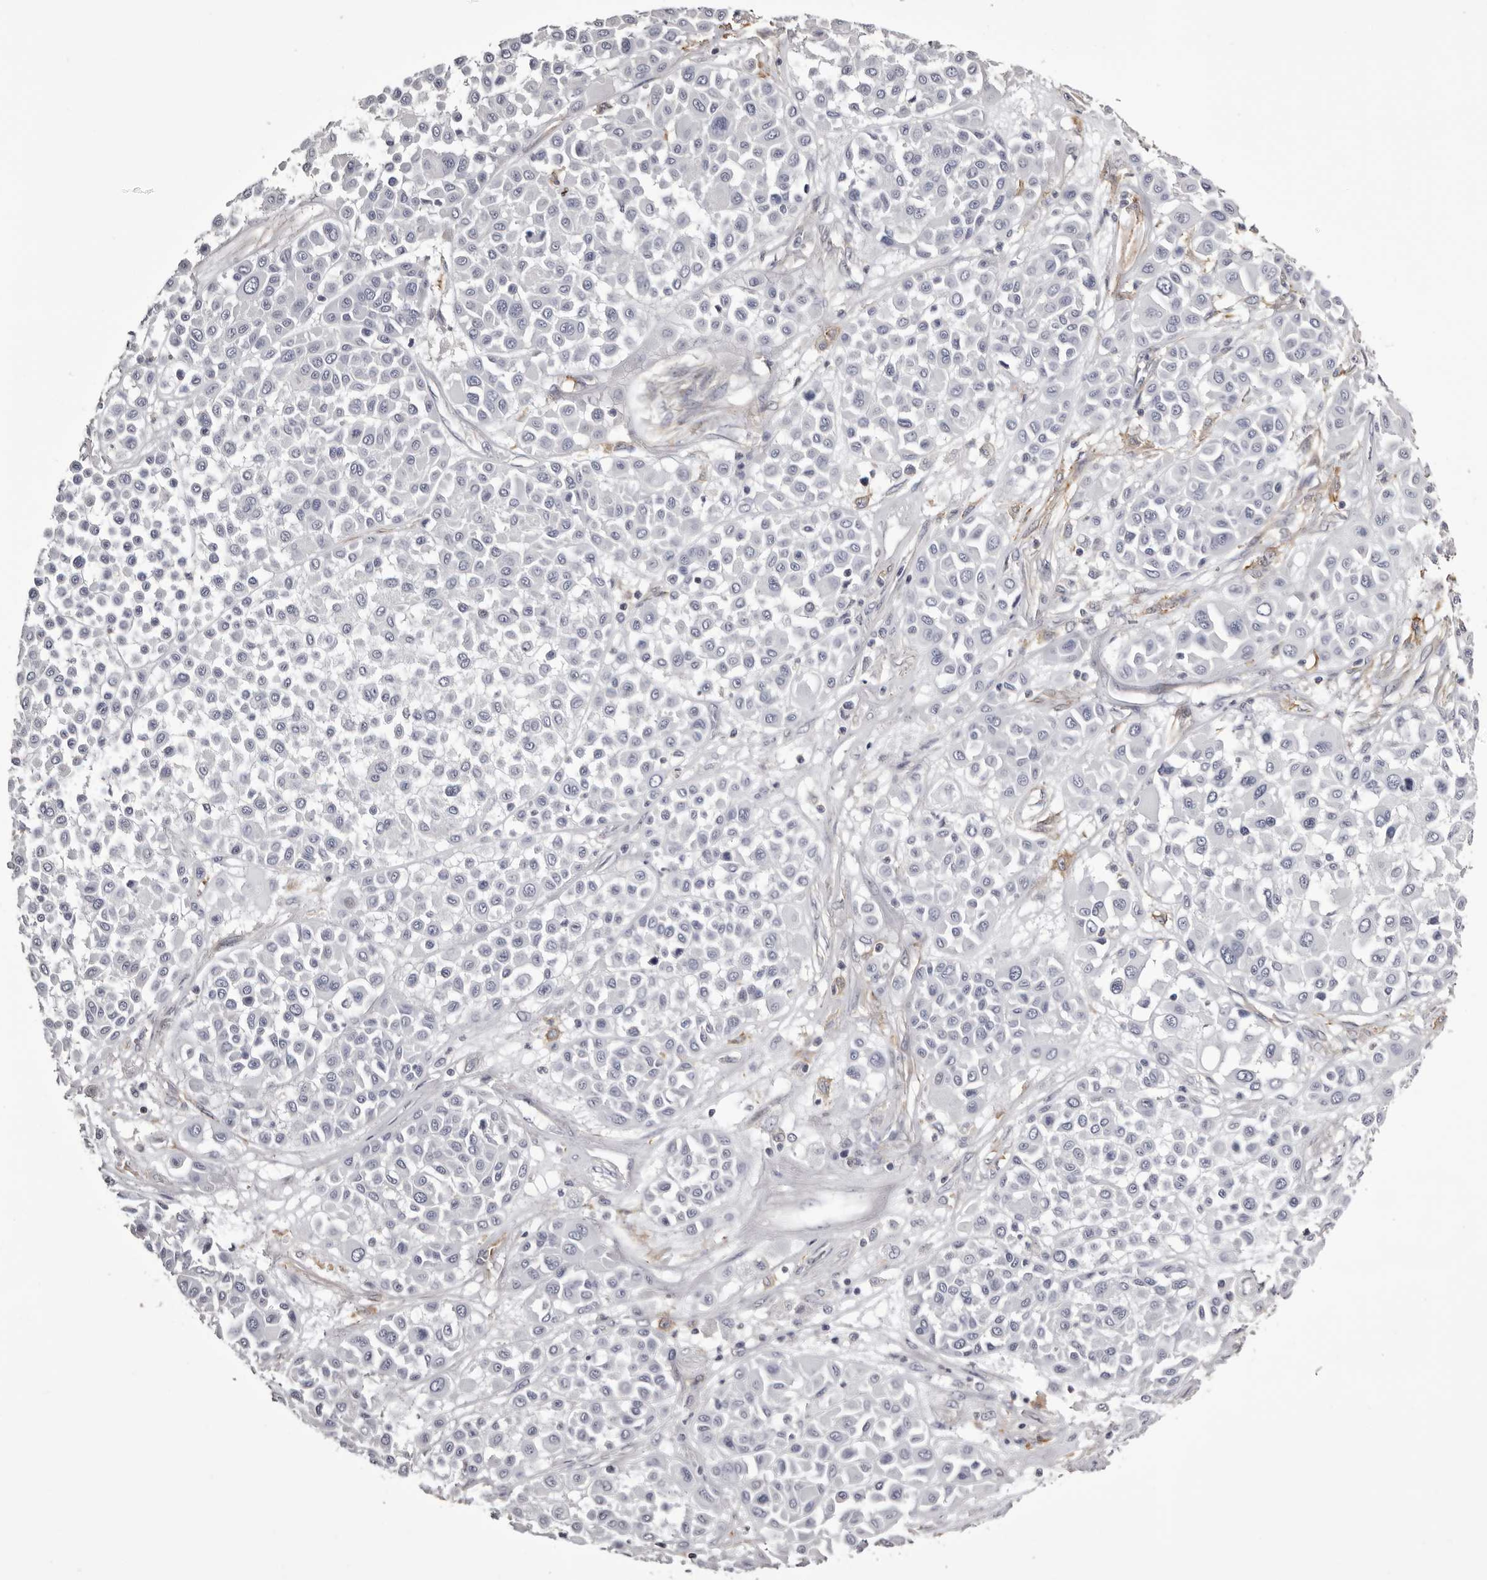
{"staining": {"intensity": "negative", "quantity": "none", "location": "none"}, "tissue": "melanoma", "cell_type": "Tumor cells", "image_type": "cancer", "snomed": [{"axis": "morphology", "description": "Malignant melanoma, Metastatic site"}, {"axis": "topography", "description": "Soft tissue"}], "caption": "Protein analysis of malignant melanoma (metastatic site) displays no significant staining in tumor cells.", "gene": "LAD1", "patient": {"sex": "male", "age": 41}}